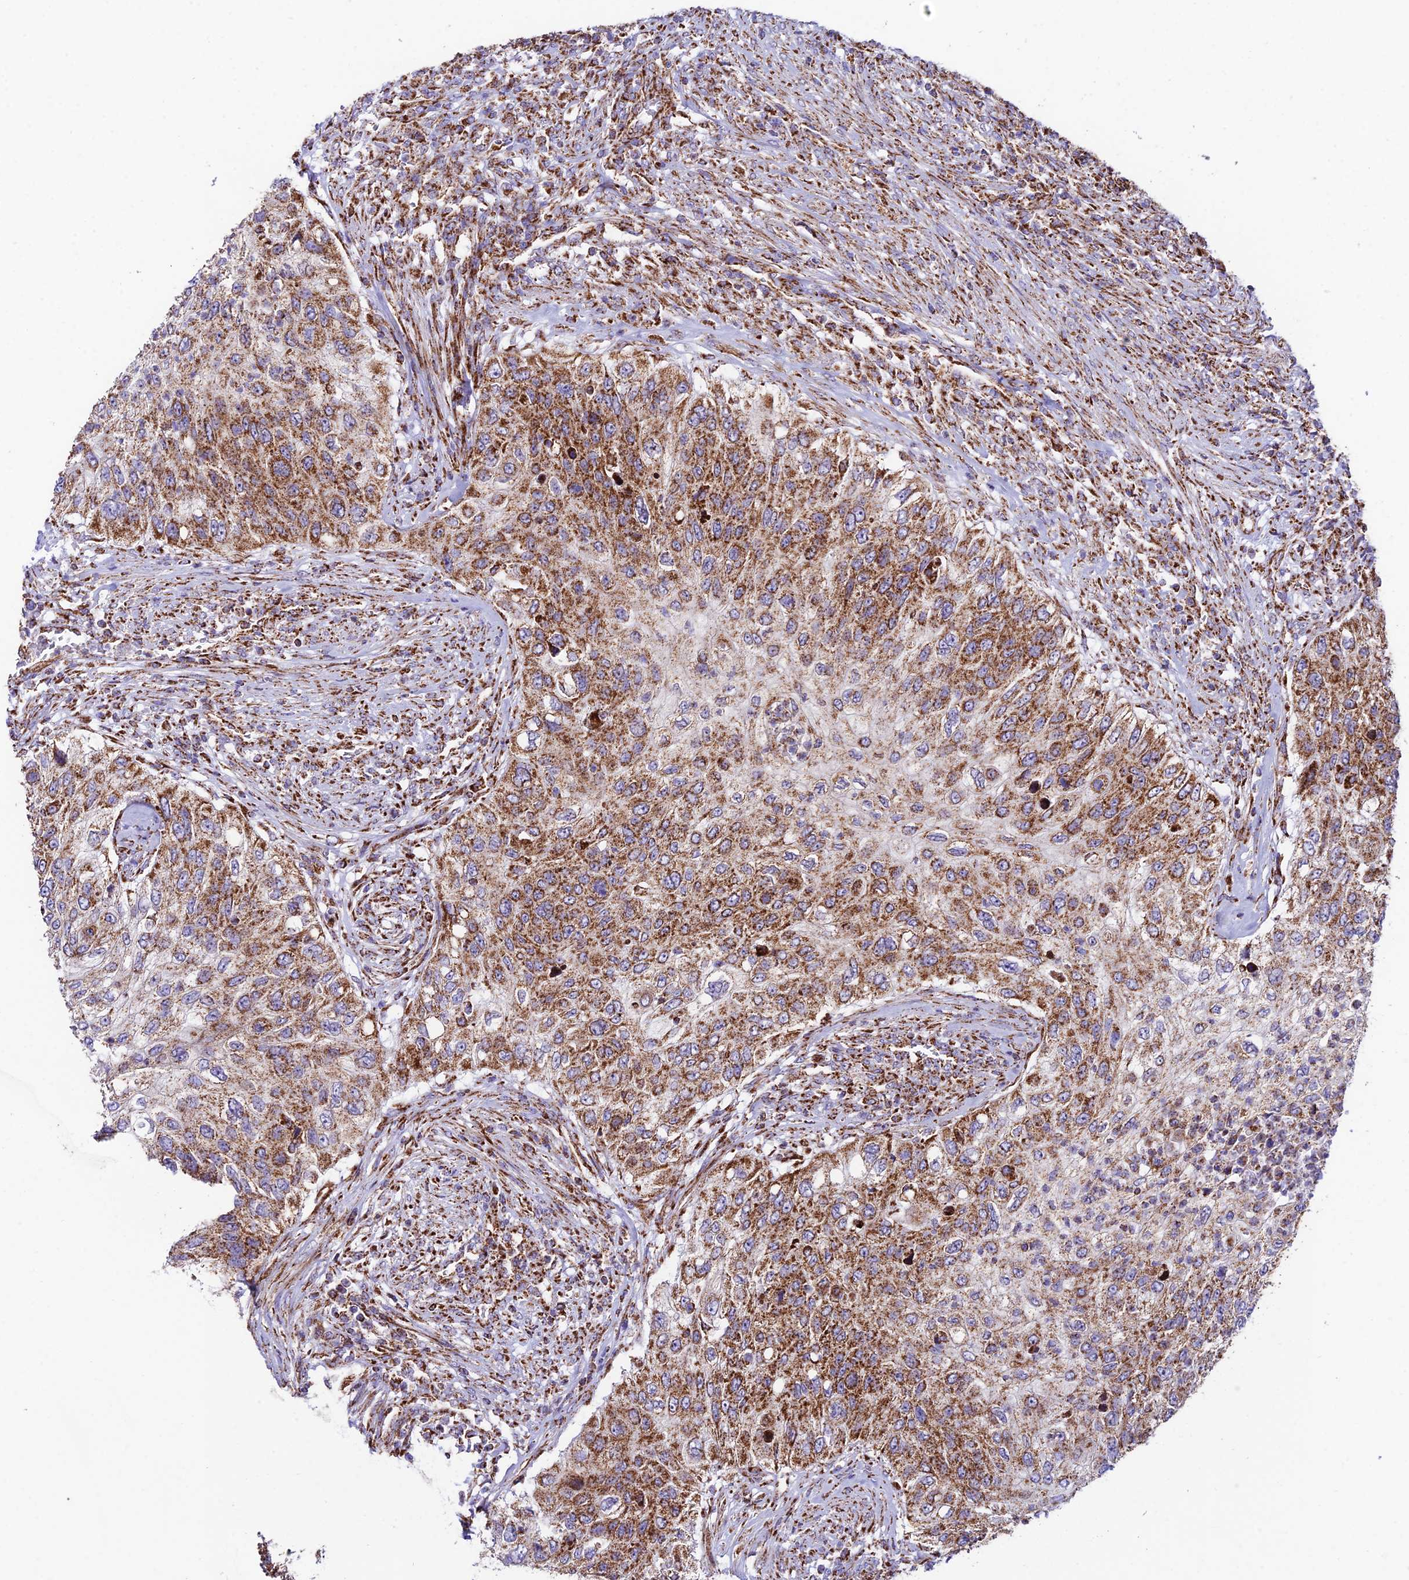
{"staining": {"intensity": "moderate", "quantity": ">75%", "location": "cytoplasmic/membranous"}, "tissue": "urothelial cancer", "cell_type": "Tumor cells", "image_type": "cancer", "snomed": [{"axis": "morphology", "description": "Urothelial carcinoma, High grade"}, {"axis": "topography", "description": "Urinary bladder"}], "caption": "Immunohistochemistry (IHC) of human high-grade urothelial carcinoma shows medium levels of moderate cytoplasmic/membranous positivity in approximately >75% of tumor cells.", "gene": "CHCHD3", "patient": {"sex": "female", "age": 60}}